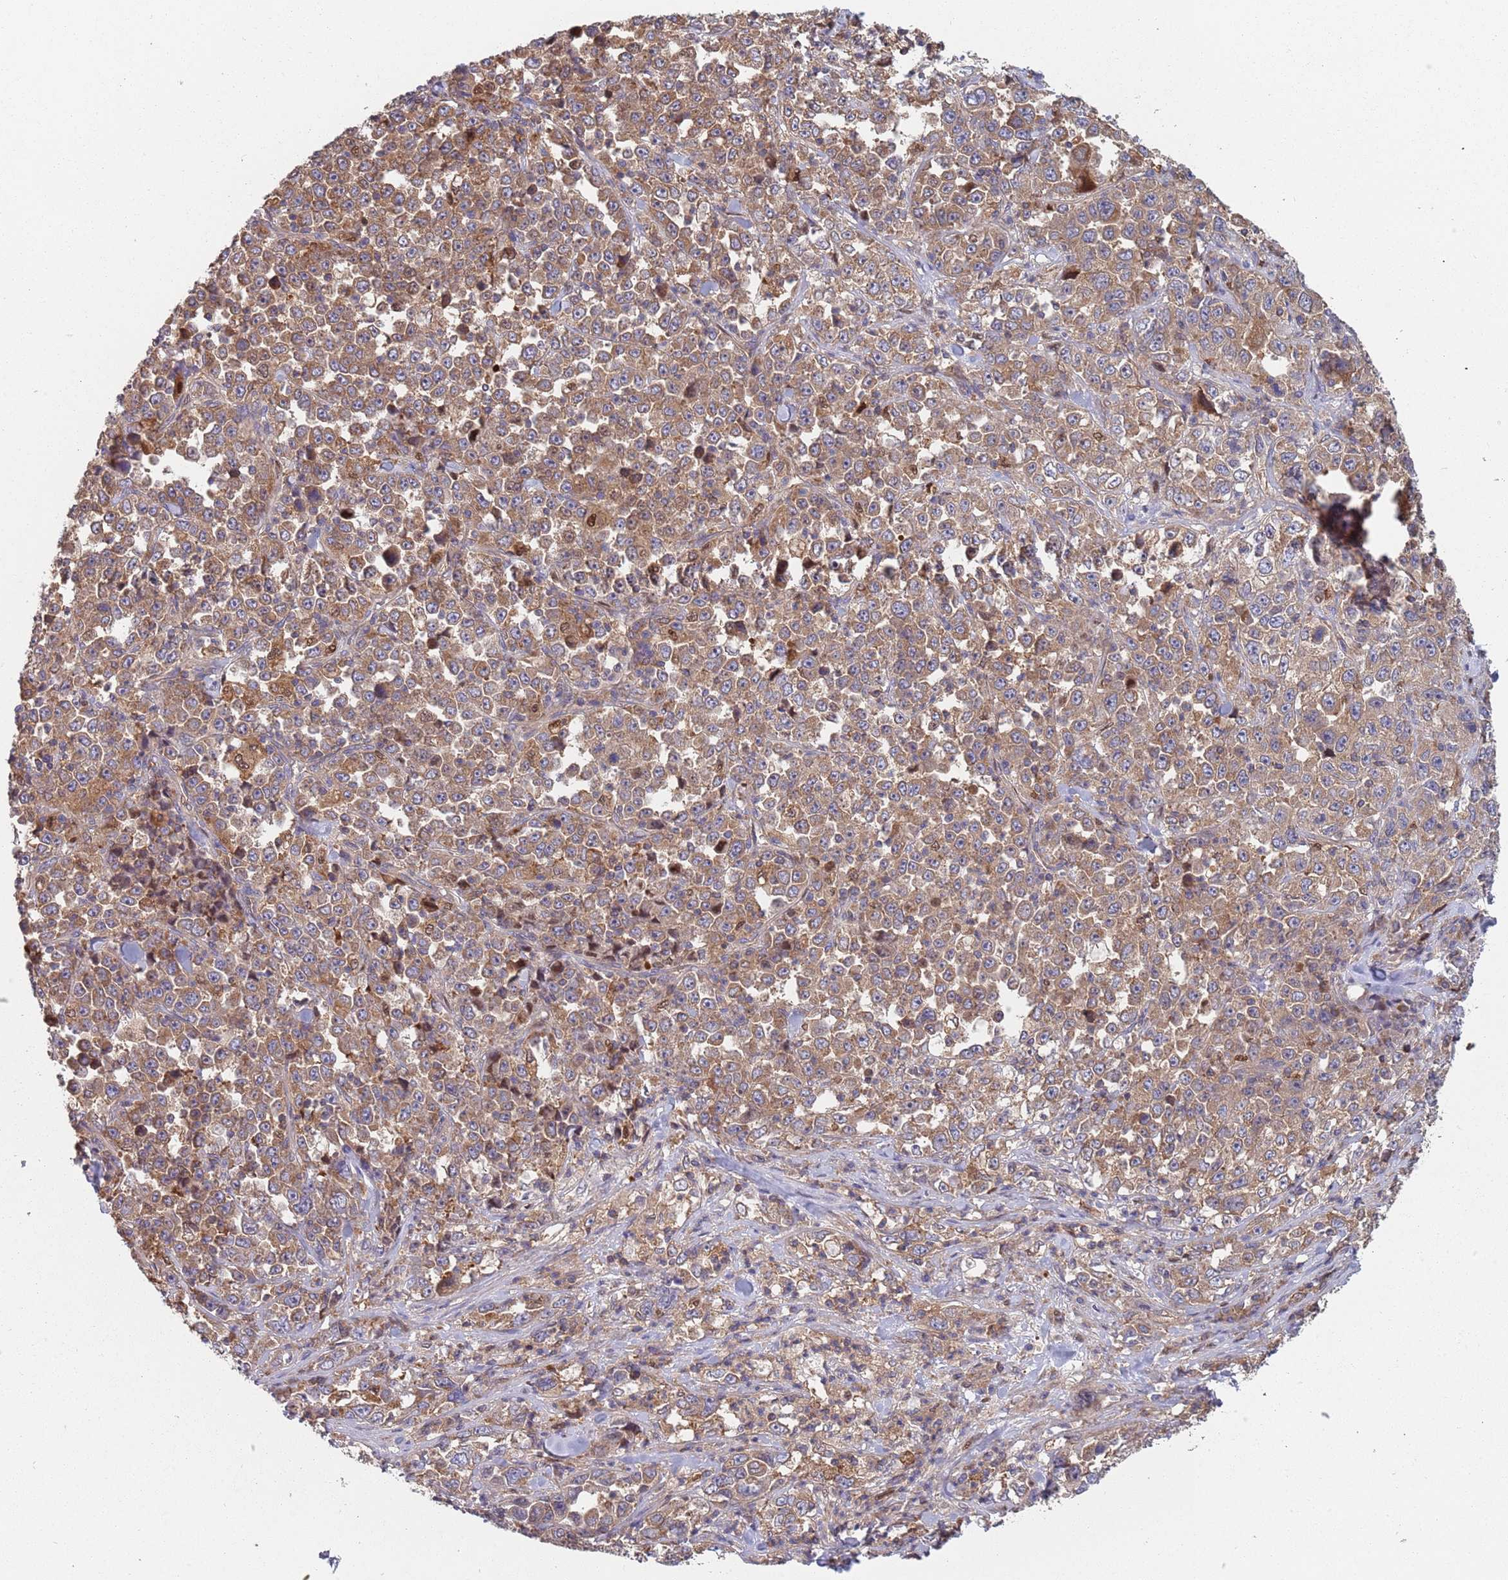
{"staining": {"intensity": "moderate", "quantity": ">75%", "location": "cytoplasmic/membranous"}, "tissue": "stomach cancer", "cell_type": "Tumor cells", "image_type": "cancer", "snomed": [{"axis": "morphology", "description": "Normal tissue, NOS"}, {"axis": "morphology", "description": "Adenocarcinoma, NOS"}, {"axis": "topography", "description": "Stomach, upper"}, {"axis": "topography", "description": "Stomach"}], "caption": "Immunohistochemistry of stomach adenocarcinoma shows medium levels of moderate cytoplasmic/membranous expression in about >75% of tumor cells.", "gene": "GDI2", "patient": {"sex": "male", "age": 59}}